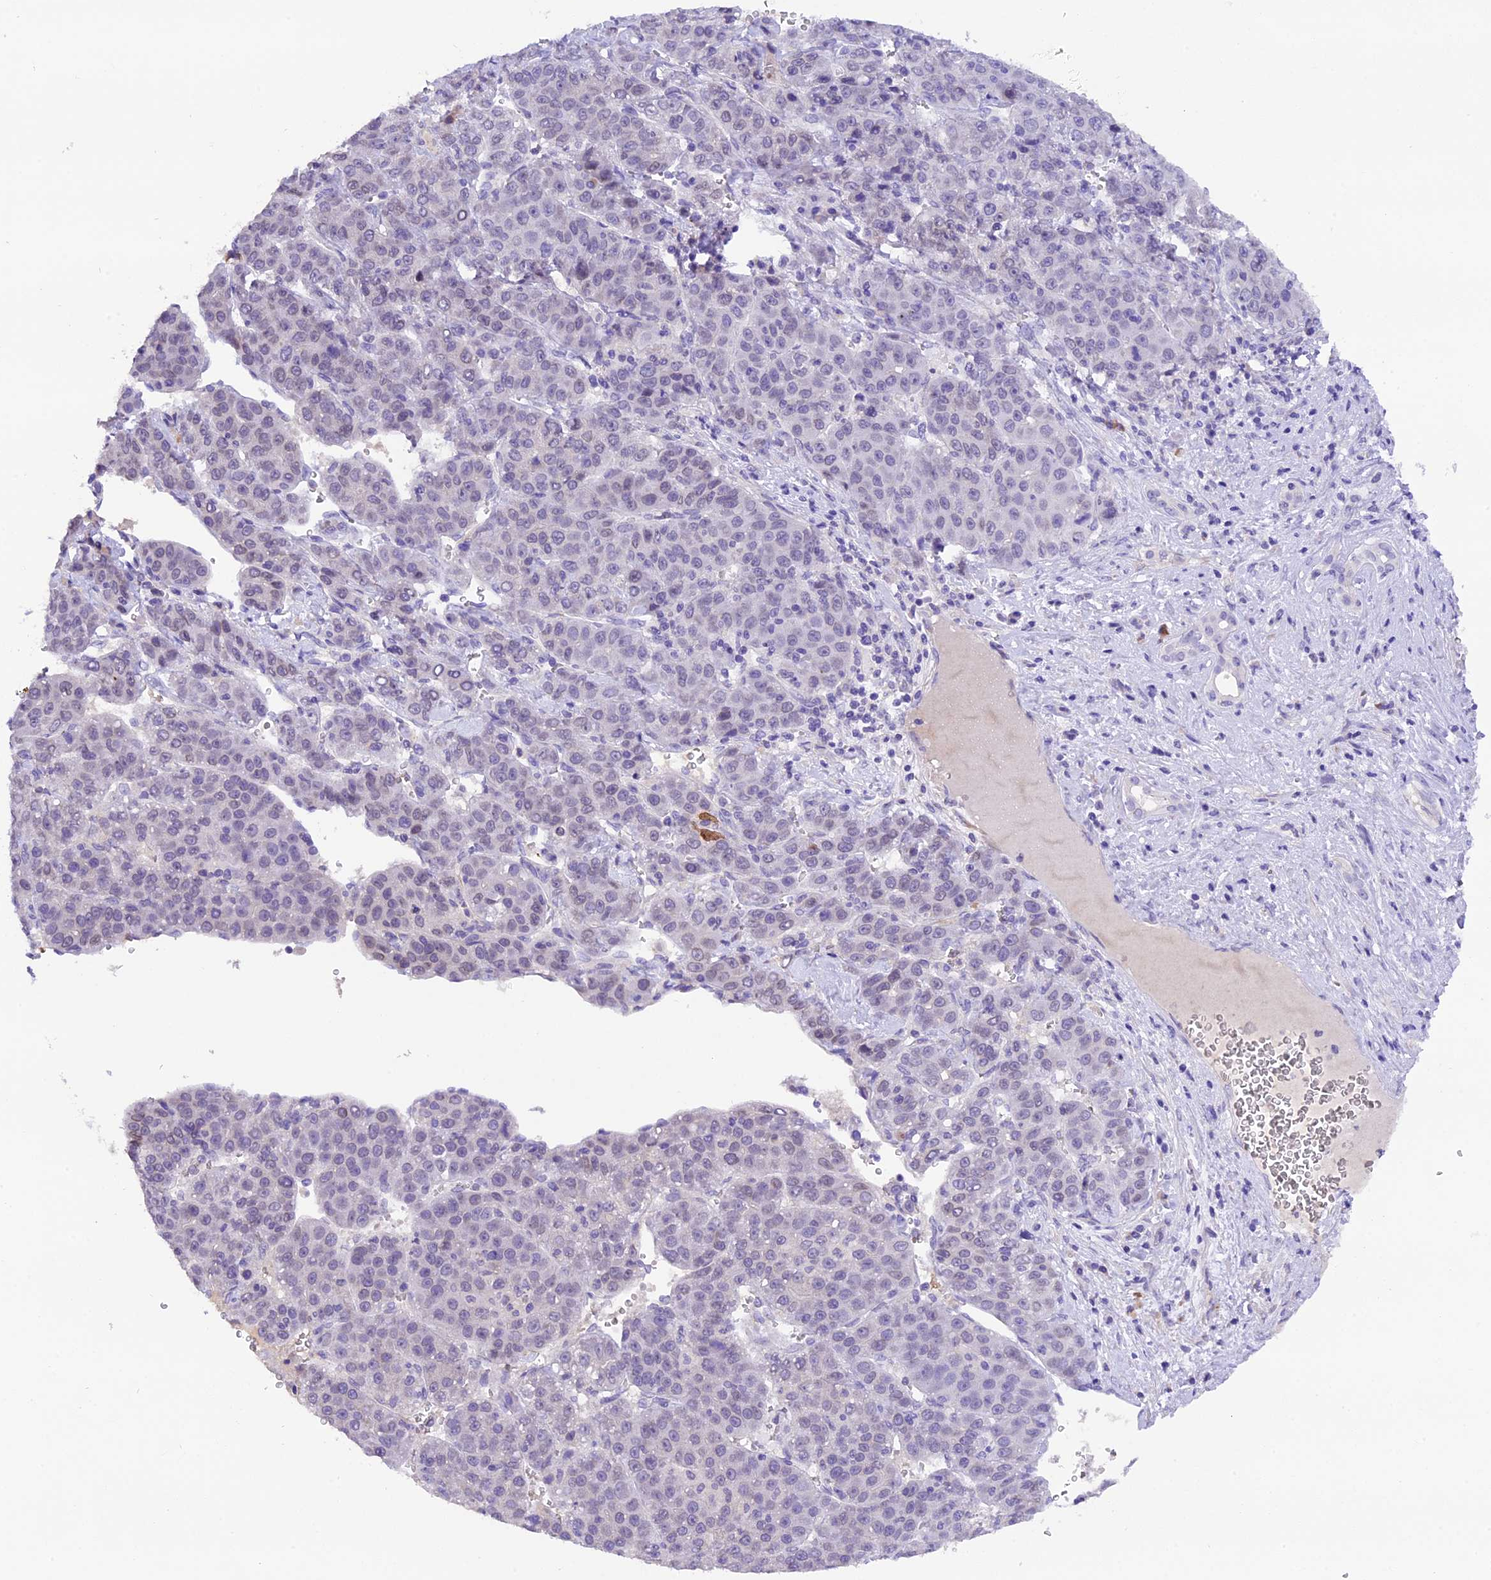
{"staining": {"intensity": "negative", "quantity": "none", "location": "none"}, "tissue": "liver cancer", "cell_type": "Tumor cells", "image_type": "cancer", "snomed": [{"axis": "morphology", "description": "Carcinoma, Hepatocellular, NOS"}, {"axis": "topography", "description": "Liver"}], "caption": "Human liver hepatocellular carcinoma stained for a protein using immunohistochemistry (IHC) displays no staining in tumor cells.", "gene": "MEX3B", "patient": {"sex": "female", "age": 53}}